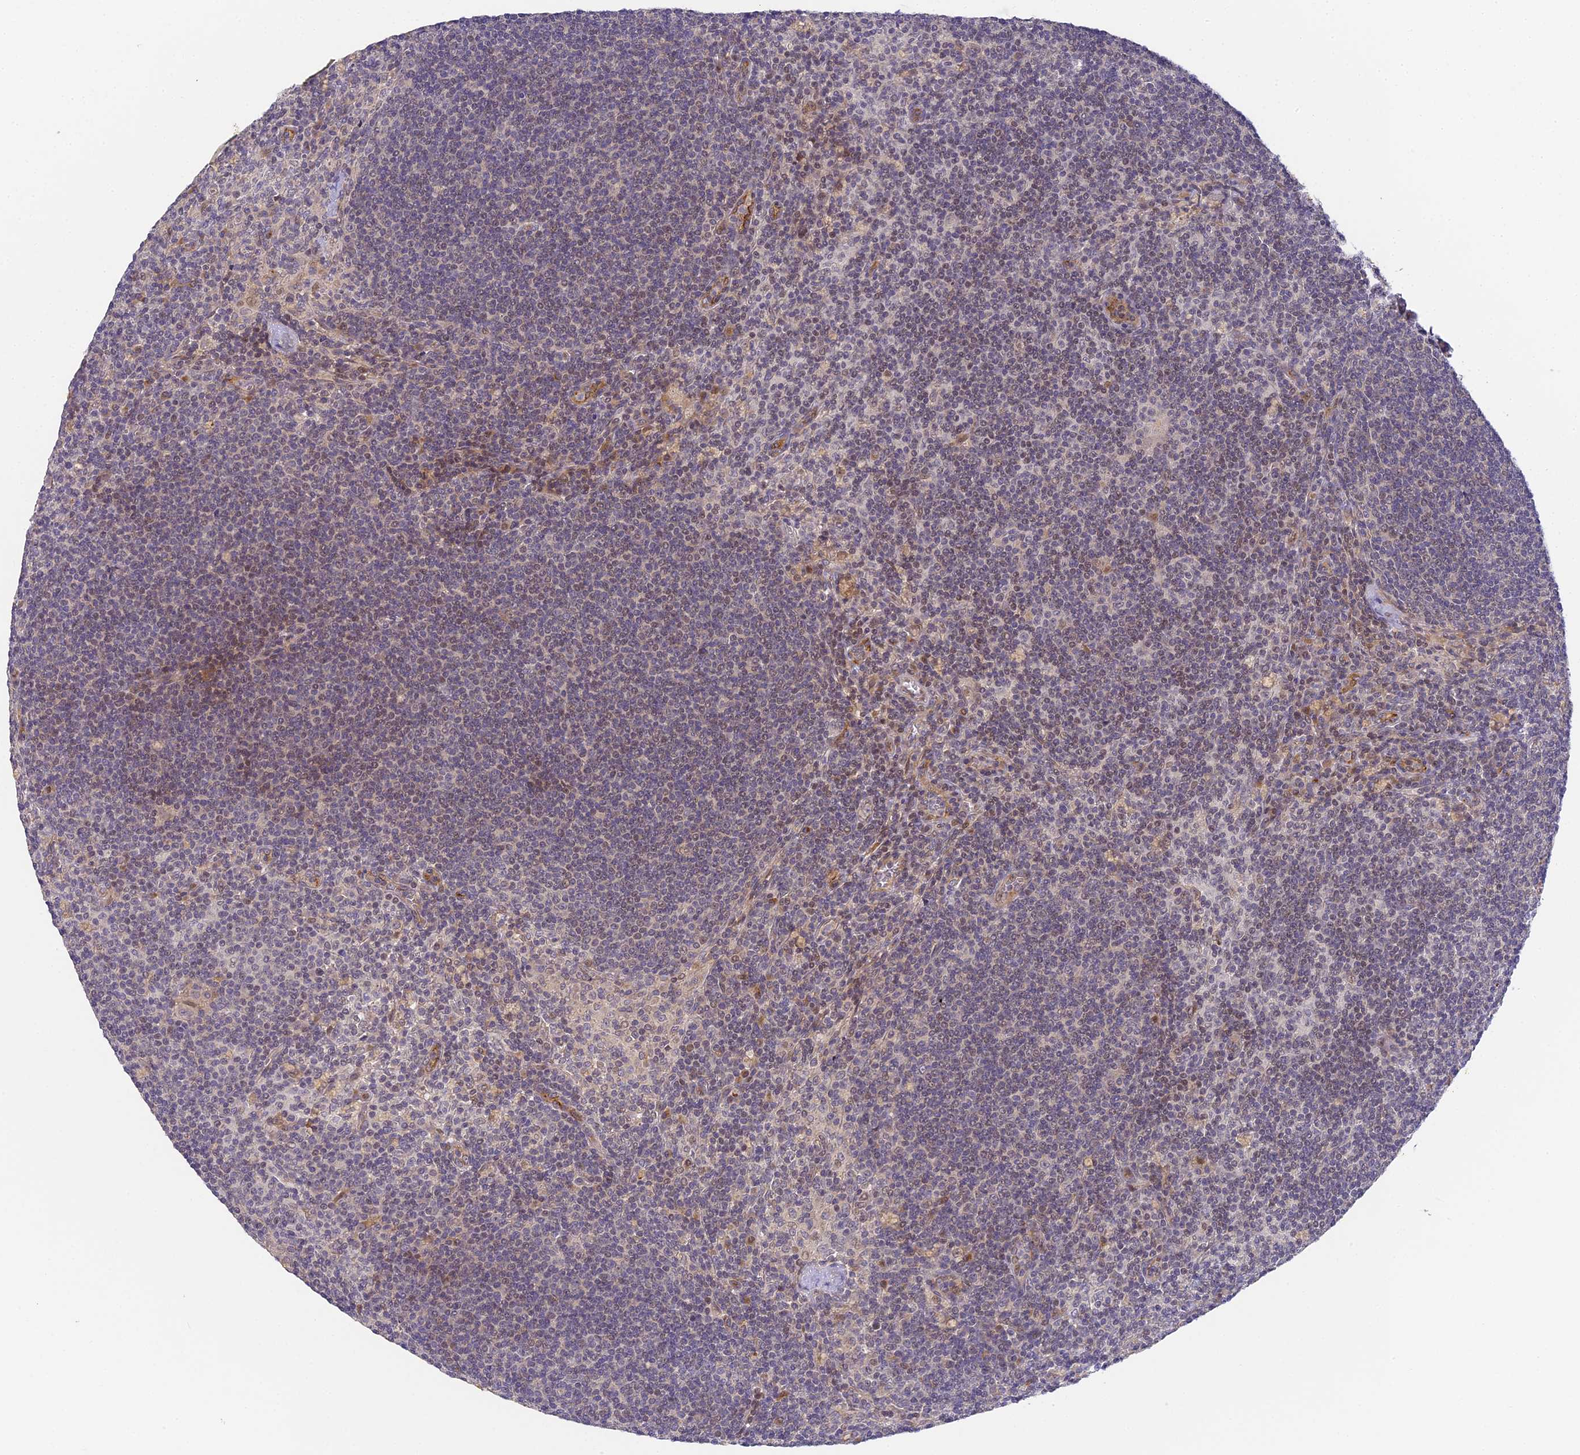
{"staining": {"intensity": "negative", "quantity": "none", "location": "none"}, "tissue": "lymph node", "cell_type": "Germinal center cells", "image_type": "normal", "snomed": [{"axis": "morphology", "description": "Normal tissue, NOS"}, {"axis": "topography", "description": "Lymph node"}], "caption": "This is an immunohistochemistry image of unremarkable lymph node. There is no positivity in germinal center cells.", "gene": "DNAAF10", "patient": {"sex": "male", "age": 69}}